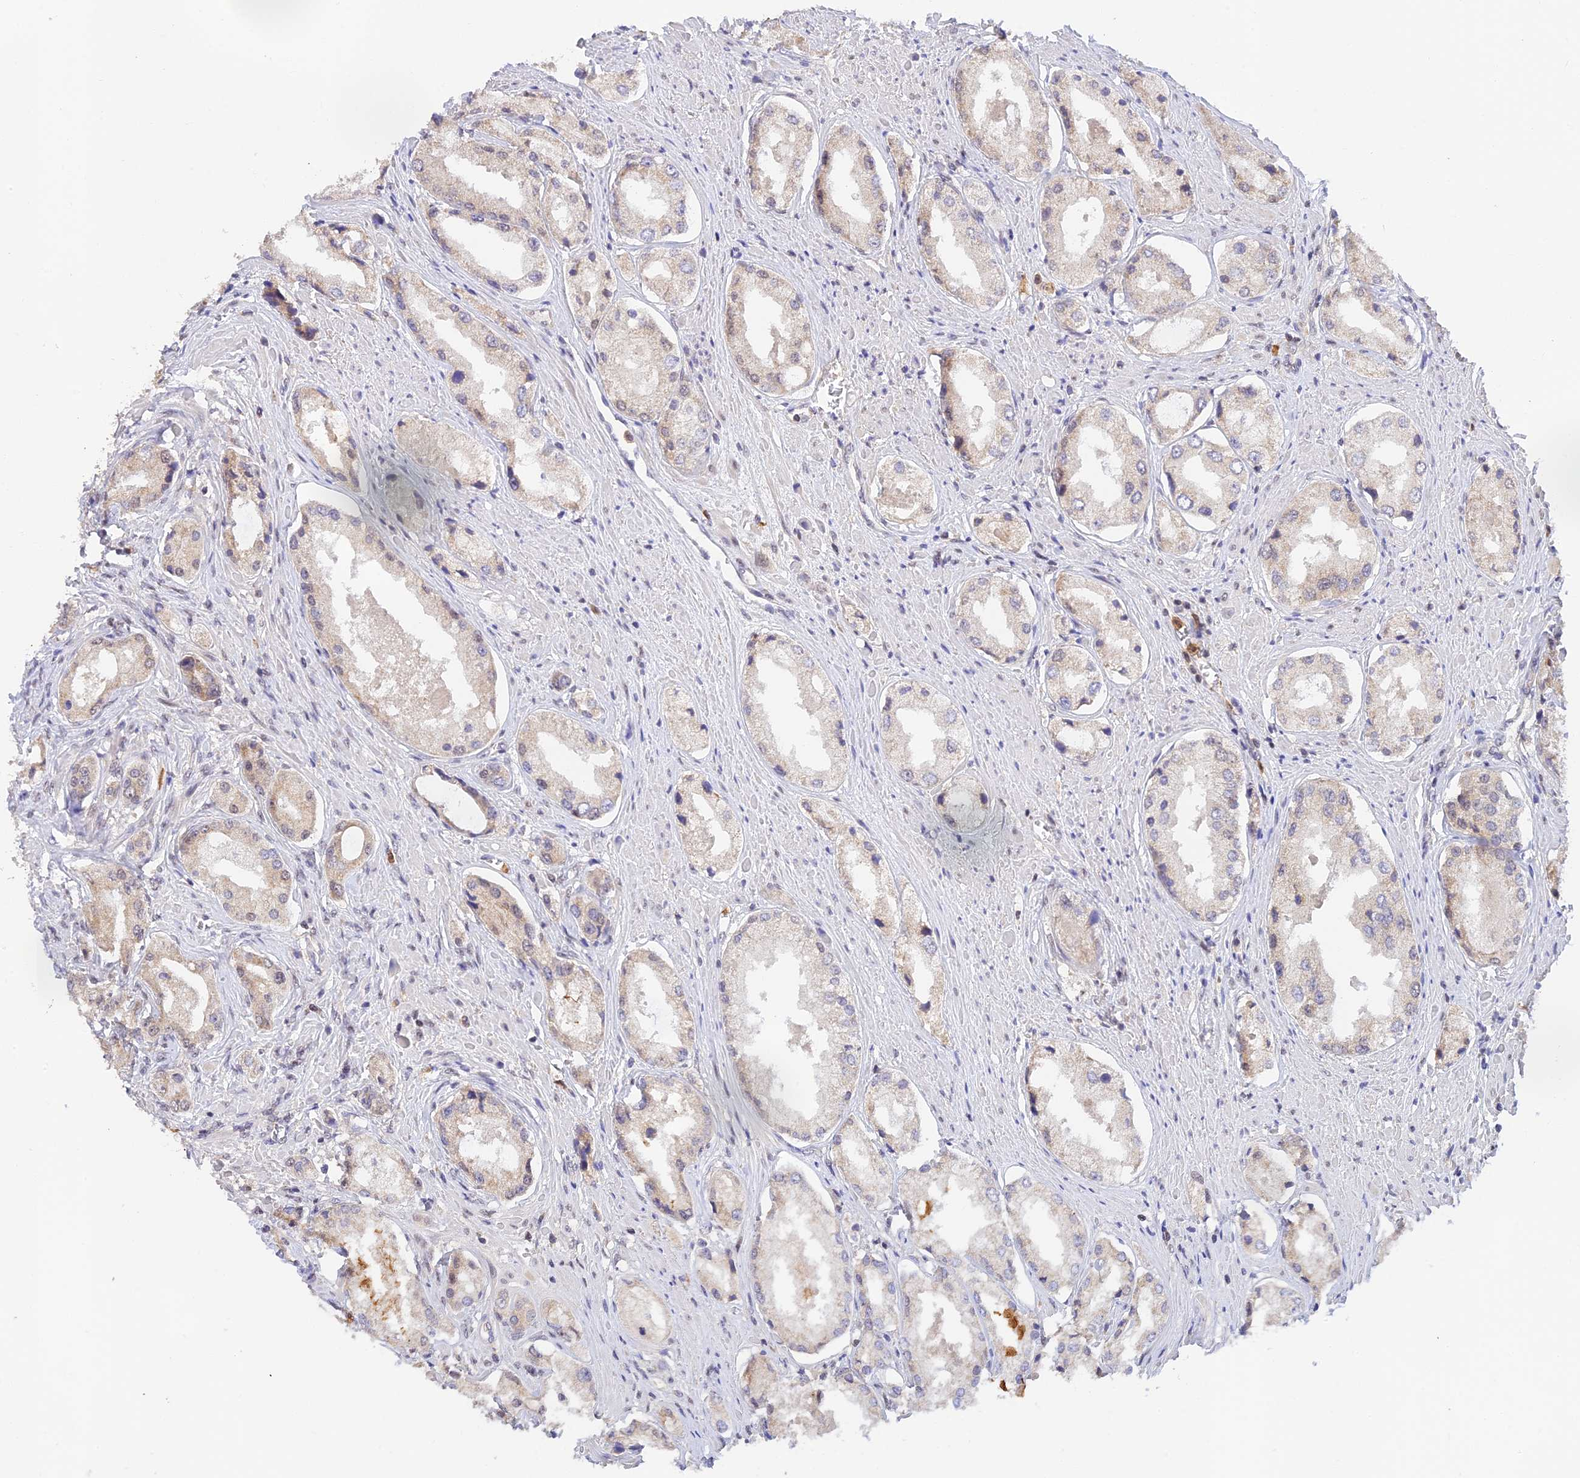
{"staining": {"intensity": "negative", "quantity": "none", "location": "none"}, "tissue": "prostate cancer", "cell_type": "Tumor cells", "image_type": "cancer", "snomed": [{"axis": "morphology", "description": "Adenocarcinoma, Low grade"}, {"axis": "topography", "description": "Prostate"}], "caption": "This is an immunohistochemistry photomicrograph of human low-grade adenocarcinoma (prostate). There is no expression in tumor cells.", "gene": "PEX16", "patient": {"sex": "male", "age": 68}}